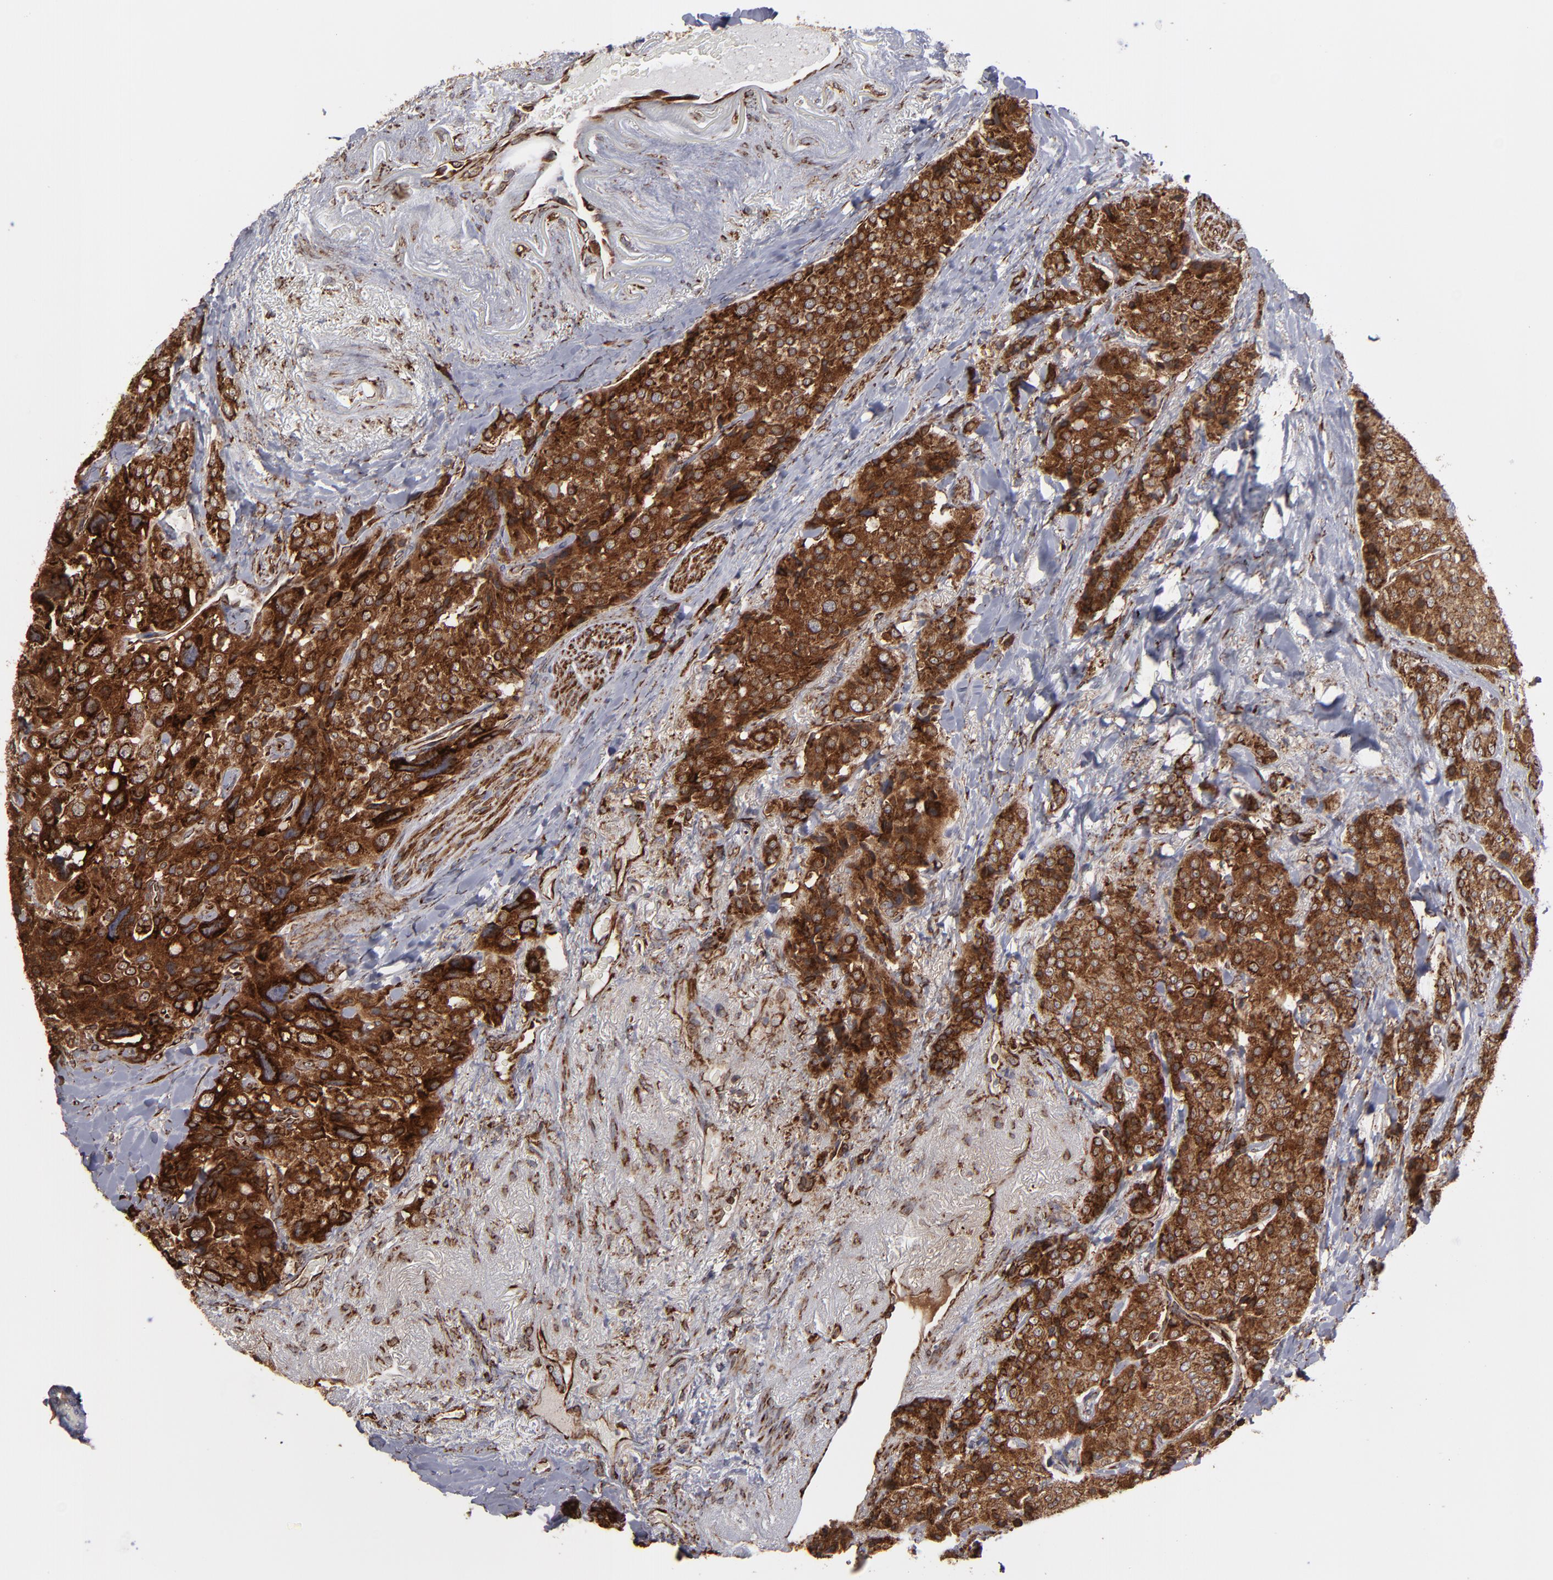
{"staining": {"intensity": "strong", "quantity": ">75%", "location": "cytoplasmic/membranous"}, "tissue": "carcinoid", "cell_type": "Tumor cells", "image_type": "cancer", "snomed": [{"axis": "morphology", "description": "Carcinoid, malignant, NOS"}, {"axis": "topography", "description": "Colon"}], "caption": "Protein analysis of malignant carcinoid tissue displays strong cytoplasmic/membranous positivity in about >75% of tumor cells. Nuclei are stained in blue.", "gene": "KTN1", "patient": {"sex": "female", "age": 61}}